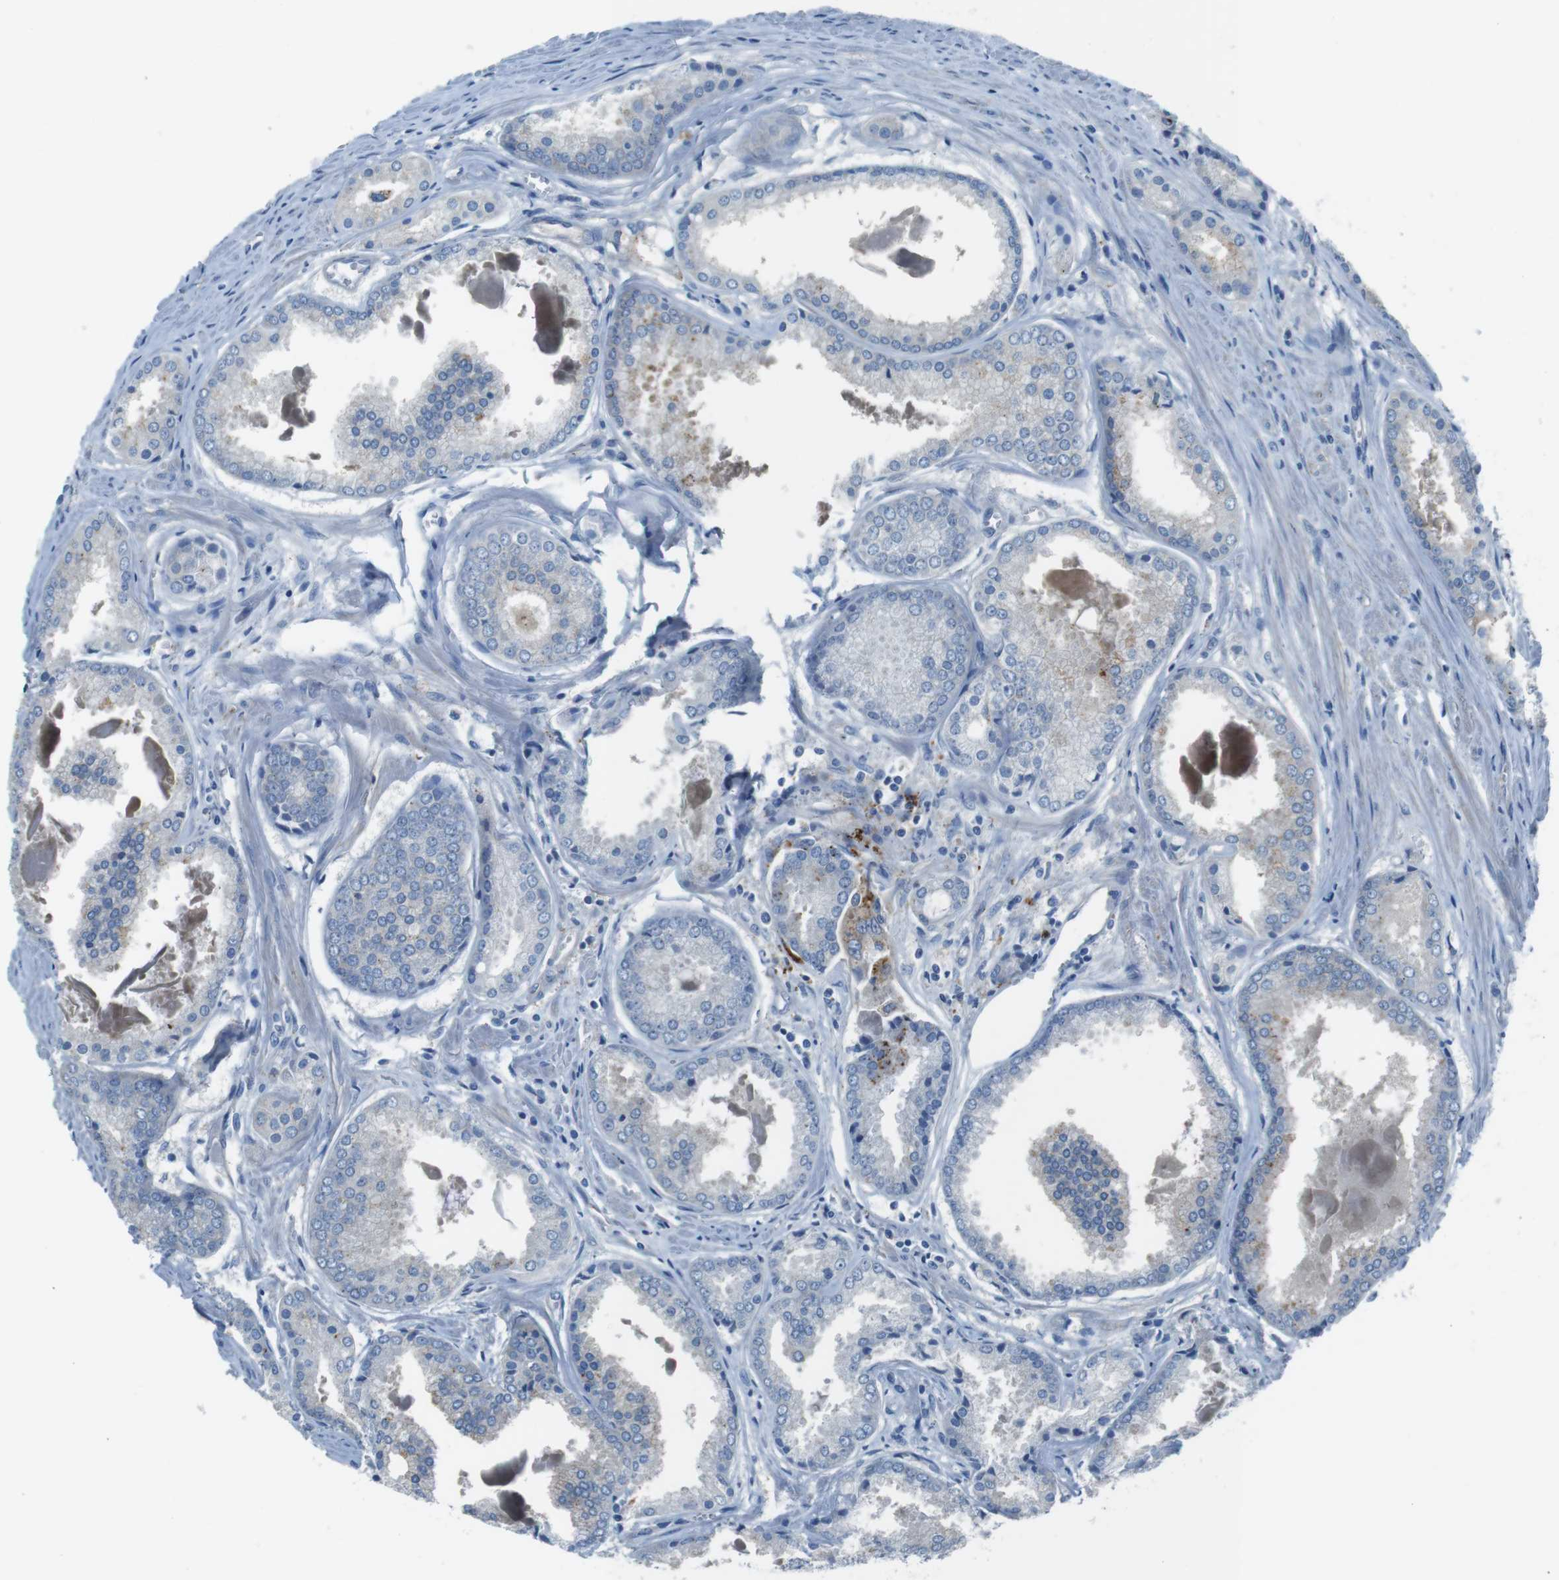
{"staining": {"intensity": "negative", "quantity": "none", "location": "none"}, "tissue": "prostate cancer", "cell_type": "Tumor cells", "image_type": "cancer", "snomed": [{"axis": "morphology", "description": "Adenocarcinoma, Low grade"}, {"axis": "topography", "description": "Prostate"}], "caption": "High power microscopy photomicrograph of an immunohistochemistry micrograph of prostate low-grade adenocarcinoma, revealing no significant staining in tumor cells.", "gene": "TULP3", "patient": {"sex": "male", "age": 64}}